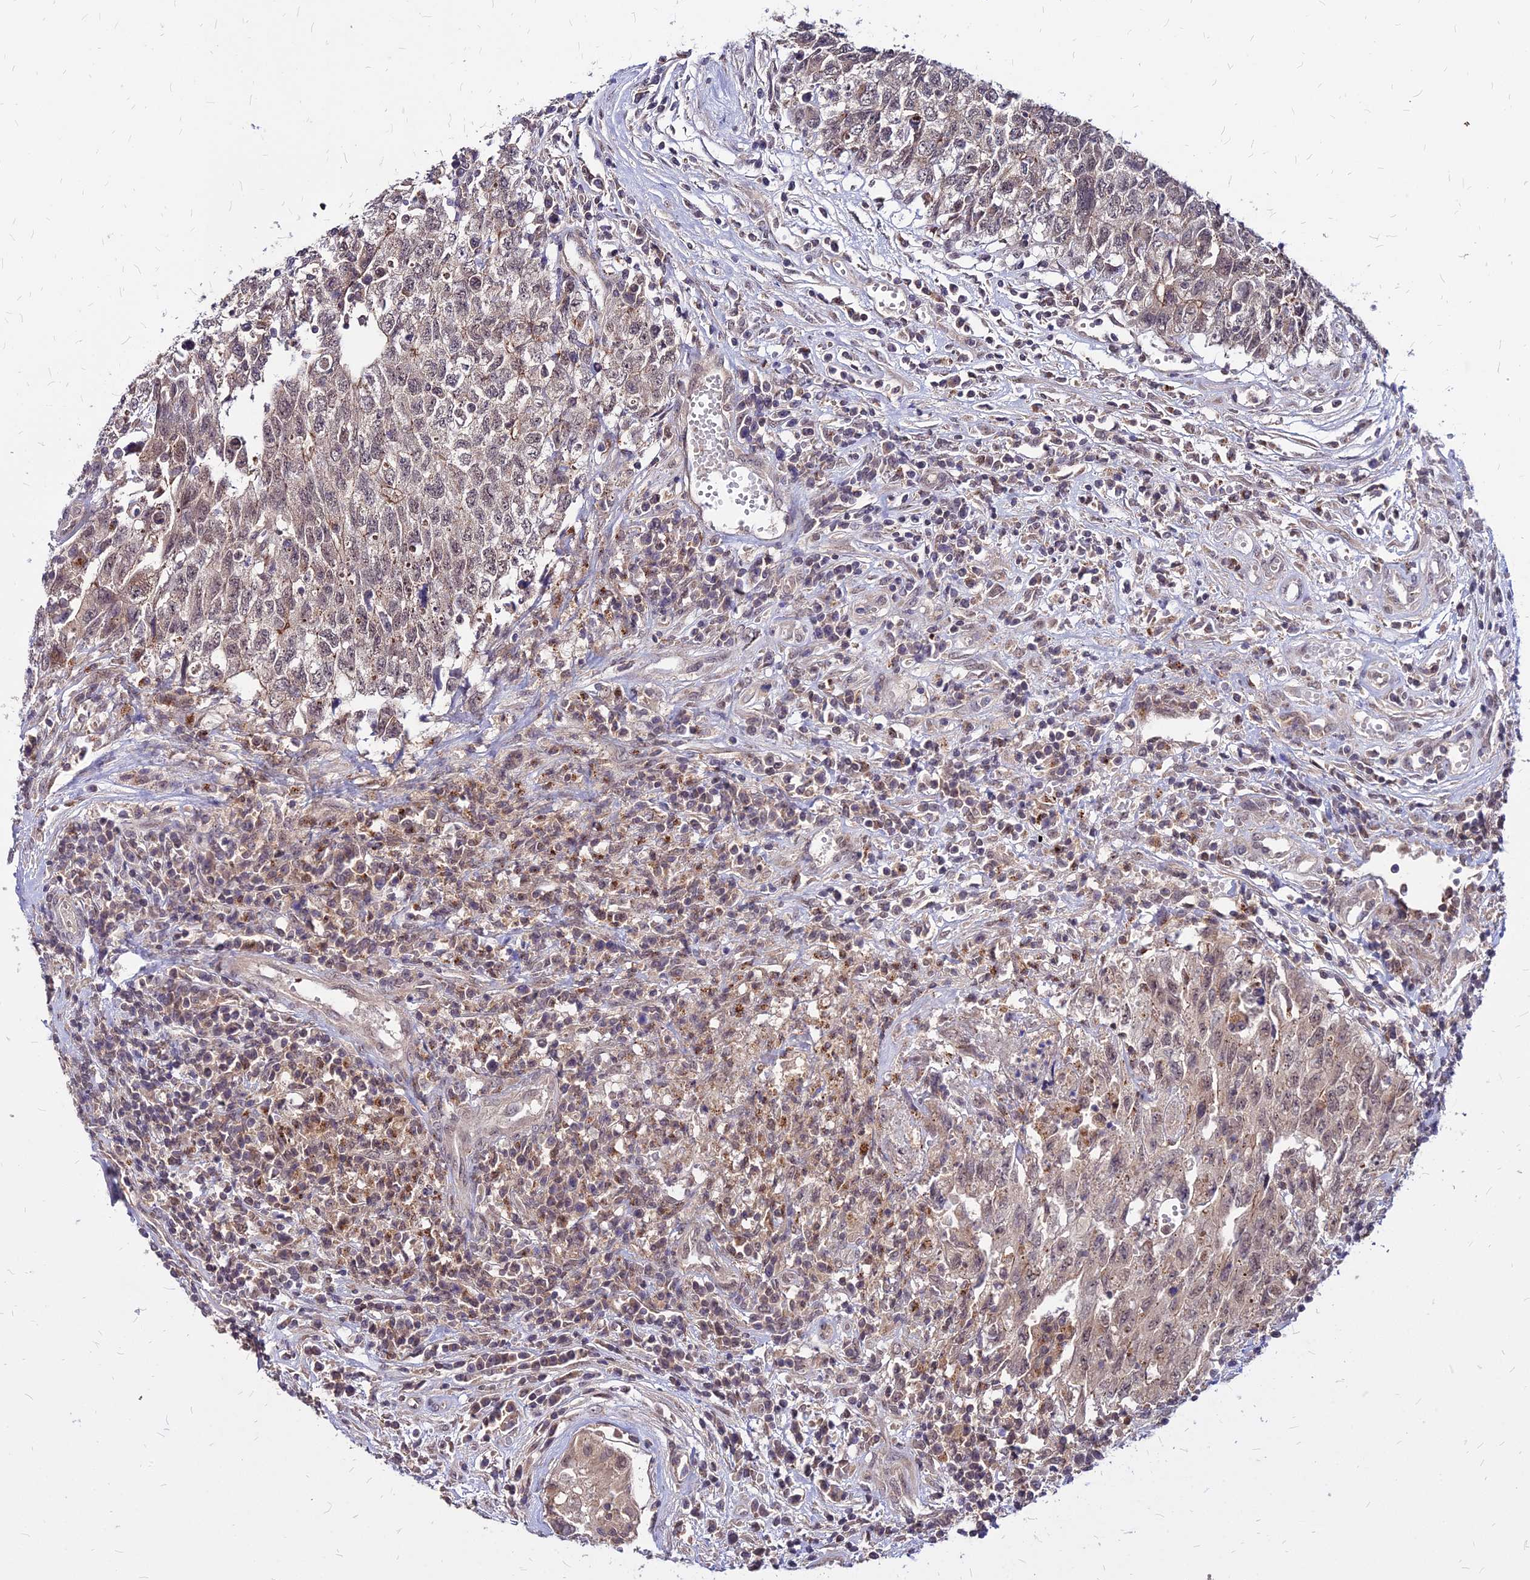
{"staining": {"intensity": "weak", "quantity": "25%-75%", "location": "cytoplasmic/membranous,nuclear"}, "tissue": "testis cancer", "cell_type": "Tumor cells", "image_type": "cancer", "snomed": [{"axis": "morphology", "description": "Carcinoma, Embryonal, NOS"}, {"axis": "topography", "description": "Testis"}], "caption": "Testis cancer (embryonal carcinoma) tissue reveals weak cytoplasmic/membranous and nuclear positivity in about 25%-75% of tumor cells, visualized by immunohistochemistry. (DAB IHC, brown staining for protein, blue staining for nuclei).", "gene": "APBA3", "patient": {"sex": "male", "age": 34}}